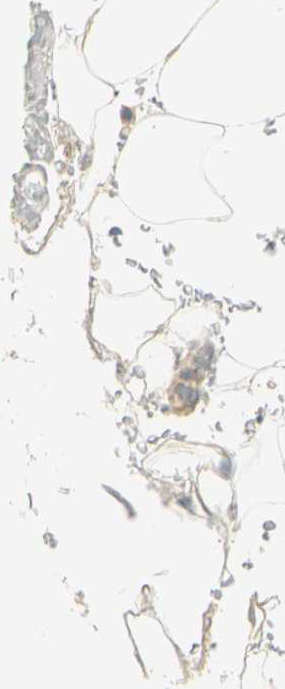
{"staining": {"intensity": "negative", "quantity": "none", "location": "none"}, "tissue": "adipose tissue", "cell_type": "Adipocytes", "image_type": "normal", "snomed": [{"axis": "morphology", "description": "Normal tissue, NOS"}, {"axis": "topography", "description": "Peripheral nerve tissue"}], "caption": "This is an immunohistochemistry (IHC) histopathology image of benign adipose tissue. There is no staining in adipocytes.", "gene": "TNFSF11", "patient": {"sex": "male", "age": 70}}